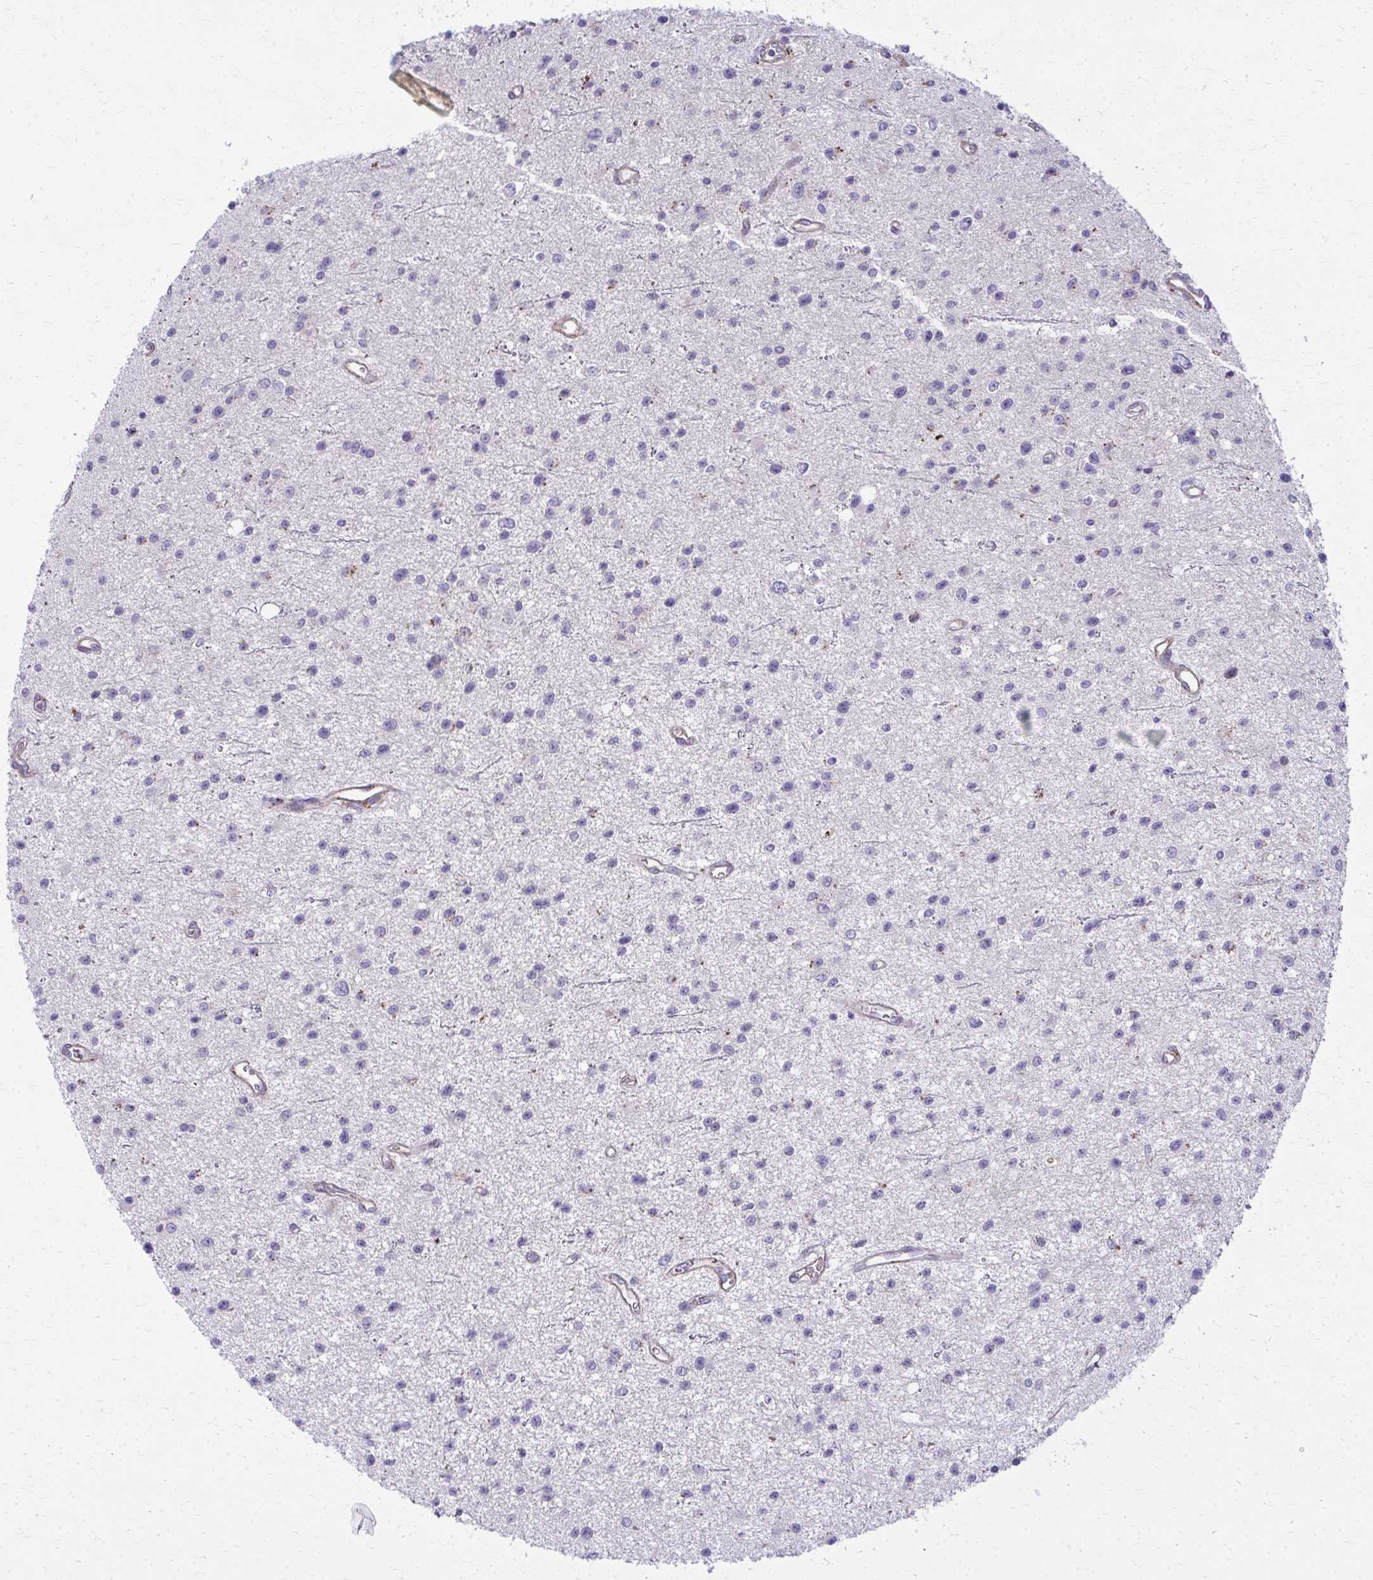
{"staining": {"intensity": "negative", "quantity": "none", "location": "none"}, "tissue": "glioma", "cell_type": "Tumor cells", "image_type": "cancer", "snomed": [{"axis": "morphology", "description": "Glioma, malignant, Low grade"}, {"axis": "topography", "description": "Brain"}], "caption": "The image reveals no significant staining in tumor cells of malignant low-grade glioma. (Stains: DAB (3,3'-diaminobenzidine) immunohistochemistry with hematoxylin counter stain, Microscopy: brightfield microscopy at high magnification).", "gene": "LRRC4B", "patient": {"sex": "male", "age": 43}}